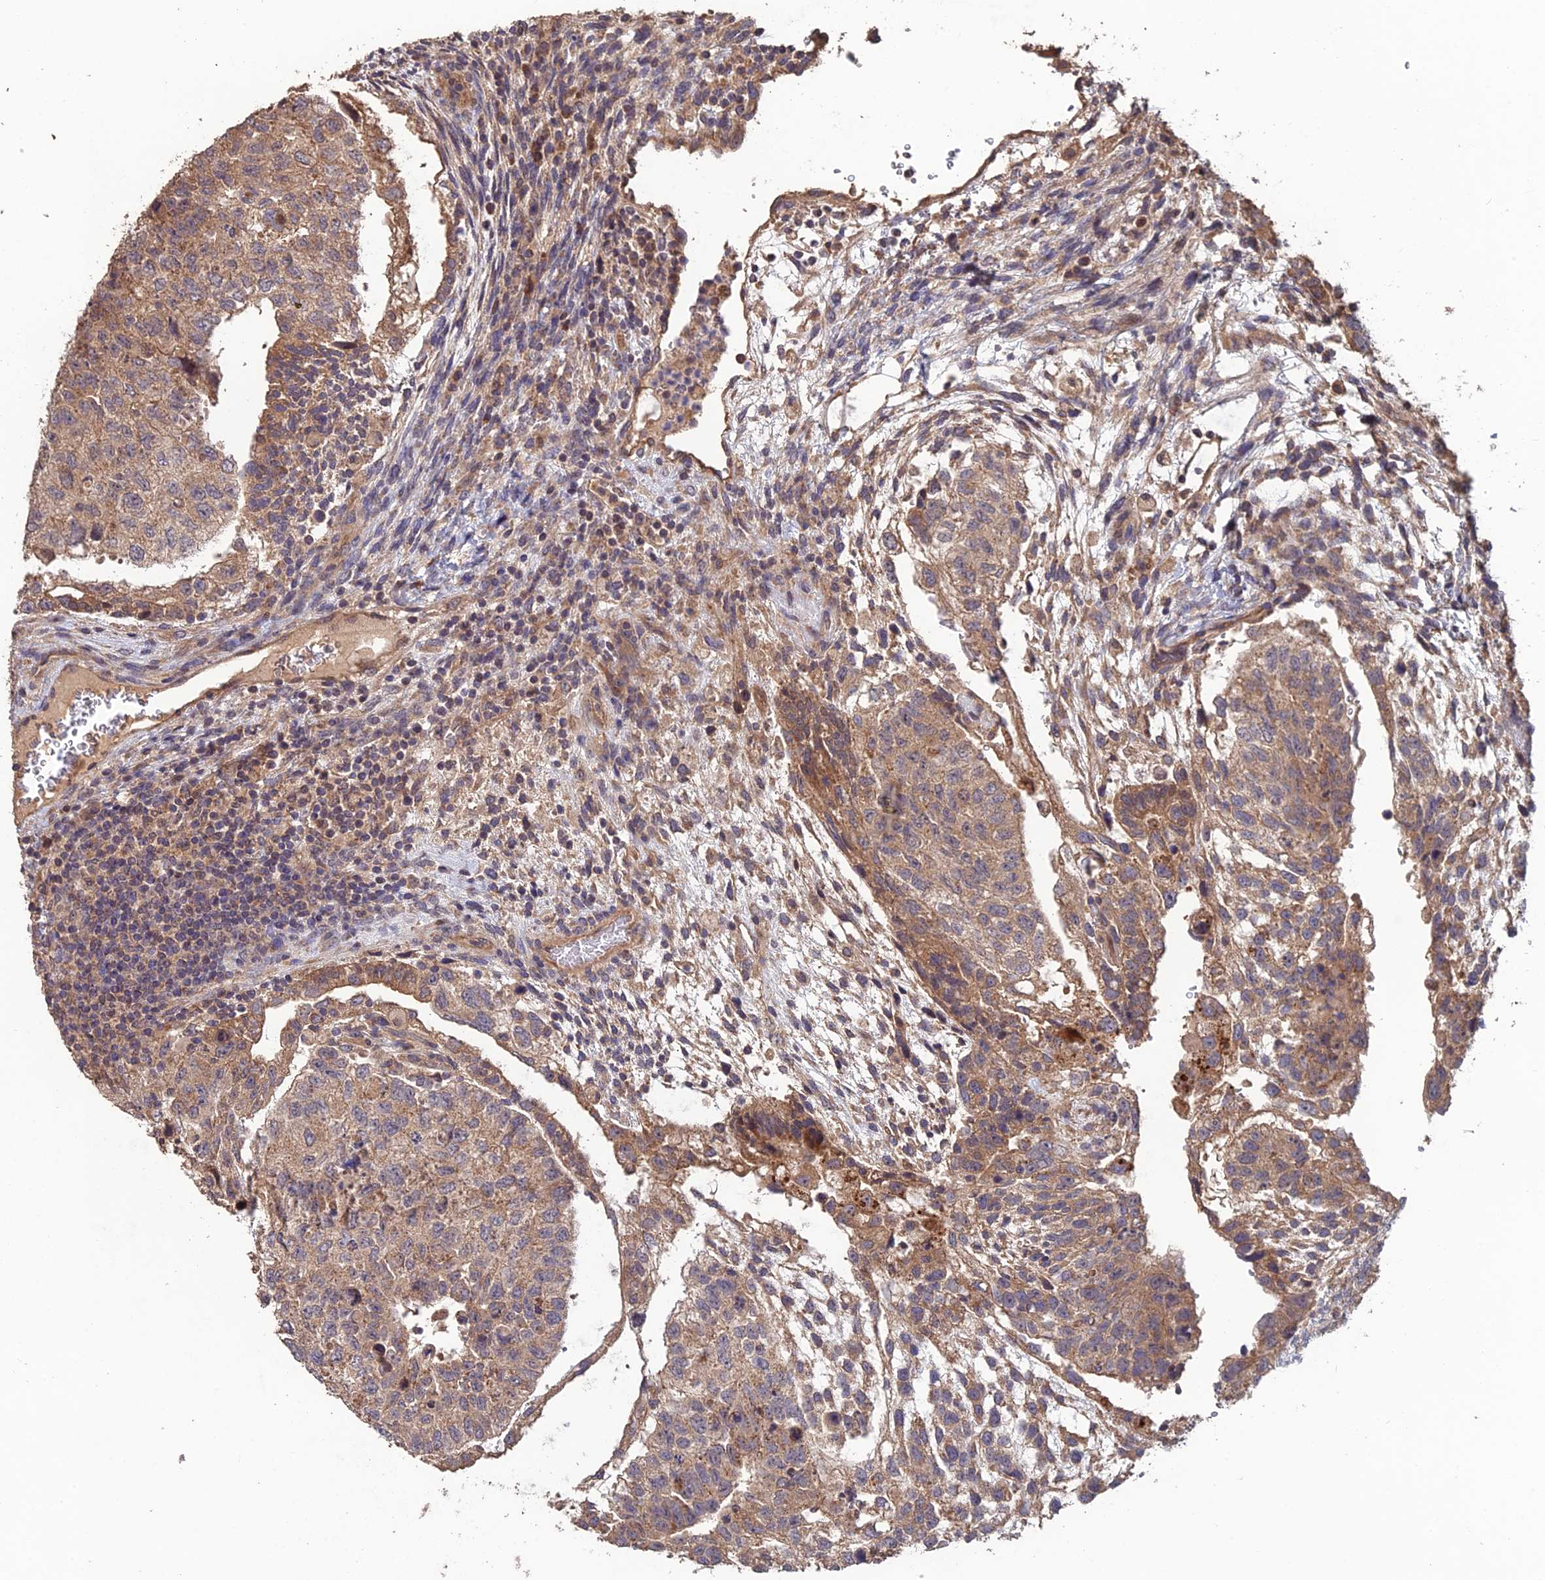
{"staining": {"intensity": "moderate", "quantity": ">75%", "location": "cytoplasmic/membranous"}, "tissue": "testis cancer", "cell_type": "Tumor cells", "image_type": "cancer", "snomed": [{"axis": "morphology", "description": "Normal tissue, NOS"}, {"axis": "morphology", "description": "Carcinoma, Embryonal, NOS"}, {"axis": "topography", "description": "Testis"}], "caption": "Moderate cytoplasmic/membranous expression is identified in approximately >75% of tumor cells in testis embryonal carcinoma.", "gene": "SHISA5", "patient": {"sex": "male", "age": 36}}